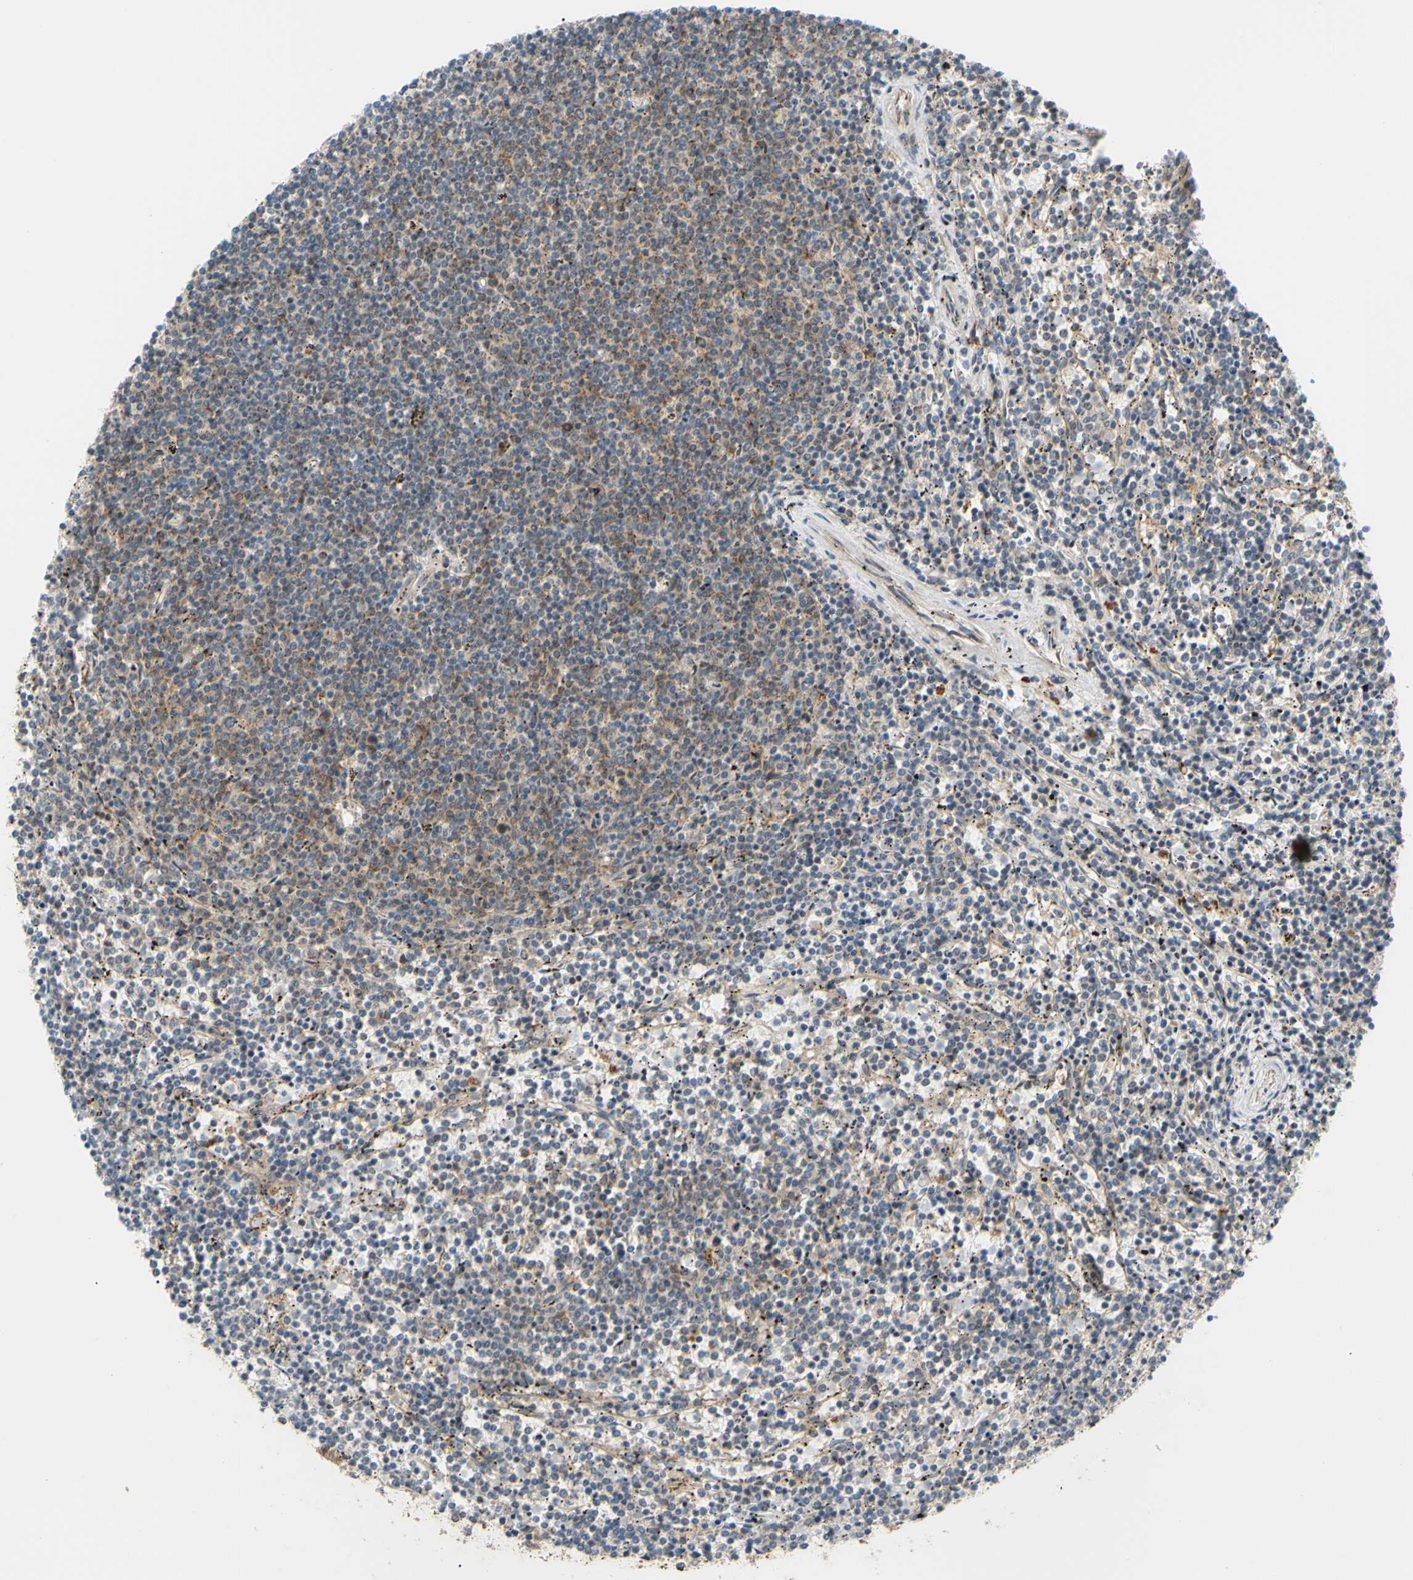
{"staining": {"intensity": "weak", "quantity": "25%-75%", "location": "cytoplasmic/membranous"}, "tissue": "lymphoma", "cell_type": "Tumor cells", "image_type": "cancer", "snomed": [{"axis": "morphology", "description": "Malignant lymphoma, non-Hodgkin's type, Low grade"}, {"axis": "topography", "description": "Spleen"}], "caption": "Low-grade malignant lymphoma, non-Hodgkin's type tissue shows weak cytoplasmic/membranous staining in about 25%-75% of tumor cells", "gene": "PRAF2", "patient": {"sex": "female", "age": 50}}